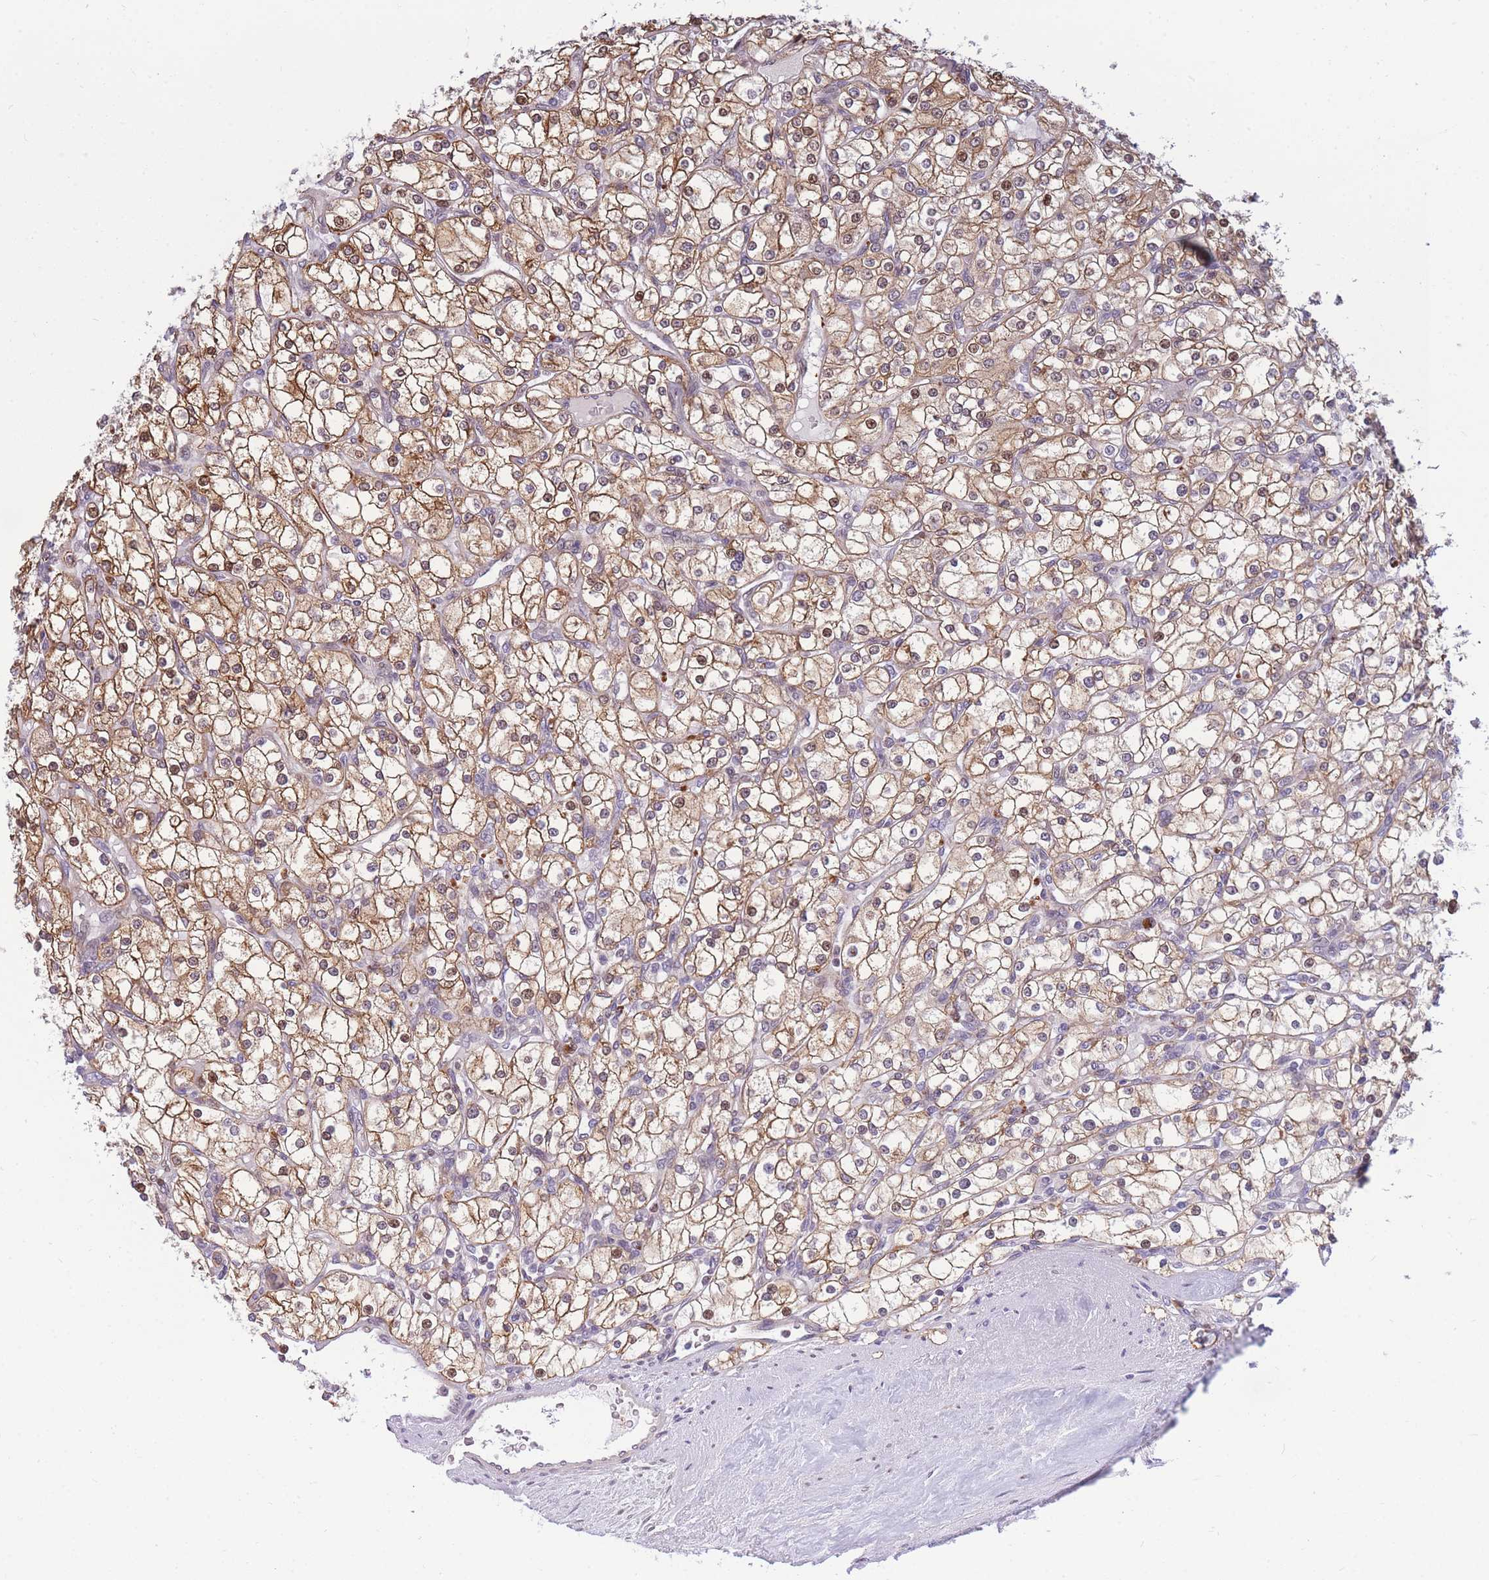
{"staining": {"intensity": "moderate", "quantity": ">75%", "location": "cytoplasmic/membranous,nuclear"}, "tissue": "renal cancer", "cell_type": "Tumor cells", "image_type": "cancer", "snomed": [{"axis": "morphology", "description": "Adenocarcinoma, NOS"}, {"axis": "topography", "description": "Kidney"}], "caption": "An image showing moderate cytoplasmic/membranous and nuclear positivity in about >75% of tumor cells in adenocarcinoma (renal), as visualized by brown immunohistochemical staining.", "gene": "CRACD", "patient": {"sex": "male", "age": 80}}